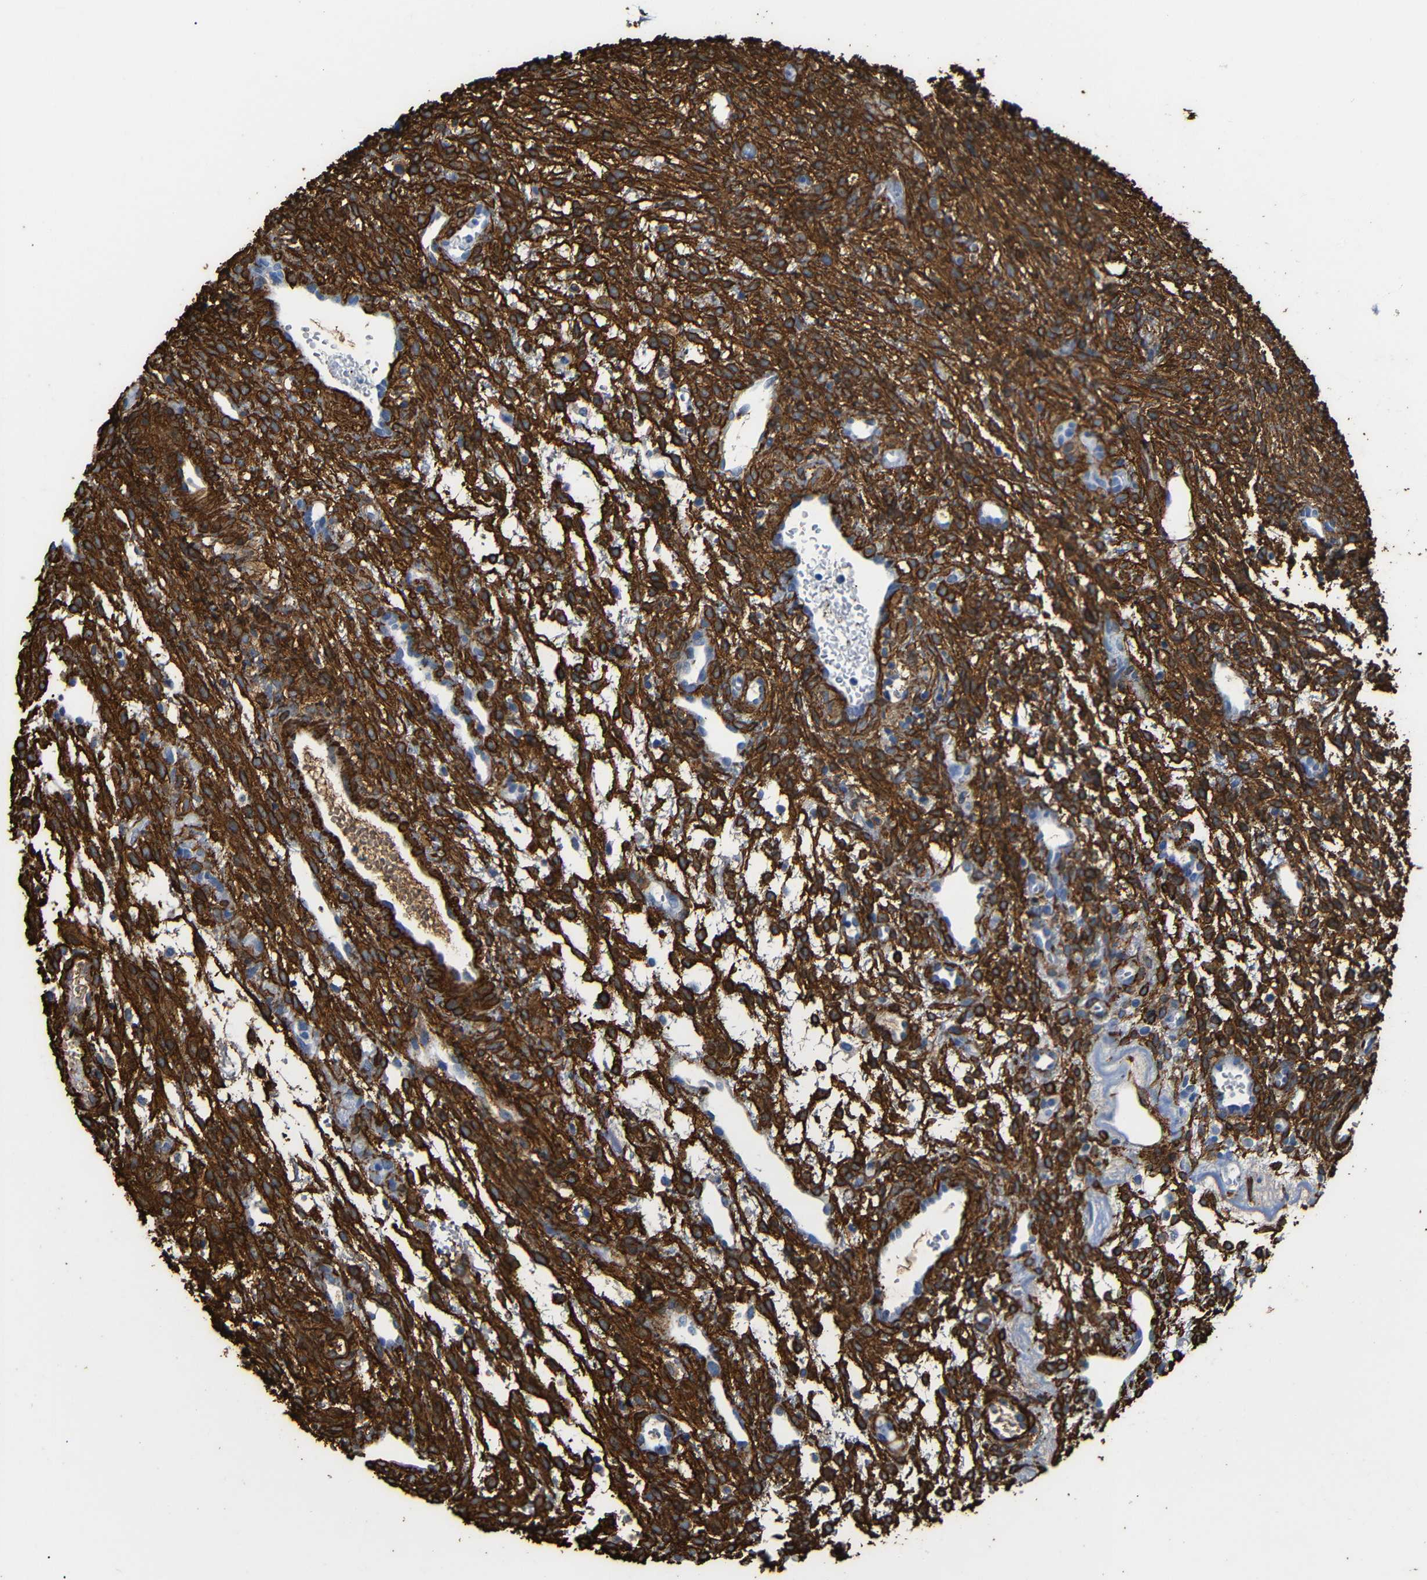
{"staining": {"intensity": "strong", "quantity": "<25%", "location": "cytoplasmic/membranous"}, "tissue": "ovary", "cell_type": "Ovarian stroma cells", "image_type": "normal", "snomed": [{"axis": "morphology", "description": "Normal tissue, NOS"}, {"axis": "morphology", "description": "Cyst, NOS"}, {"axis": "topography", "description": "Ovary"}], "caption": "The histopathology image shows immunohistochemical staining of normal ovary. There is strong cytoplasmic/membranous expression is identified in approximately <25% of ovarian stroma cells. The staining was performed using DAB to visualize the protein expression in brown, while the nuclei were stained in blue with hematoxylin (Magnification: 20x).", "gene": "ACTA2", "patient": {"sex": "female", "age": 18}}